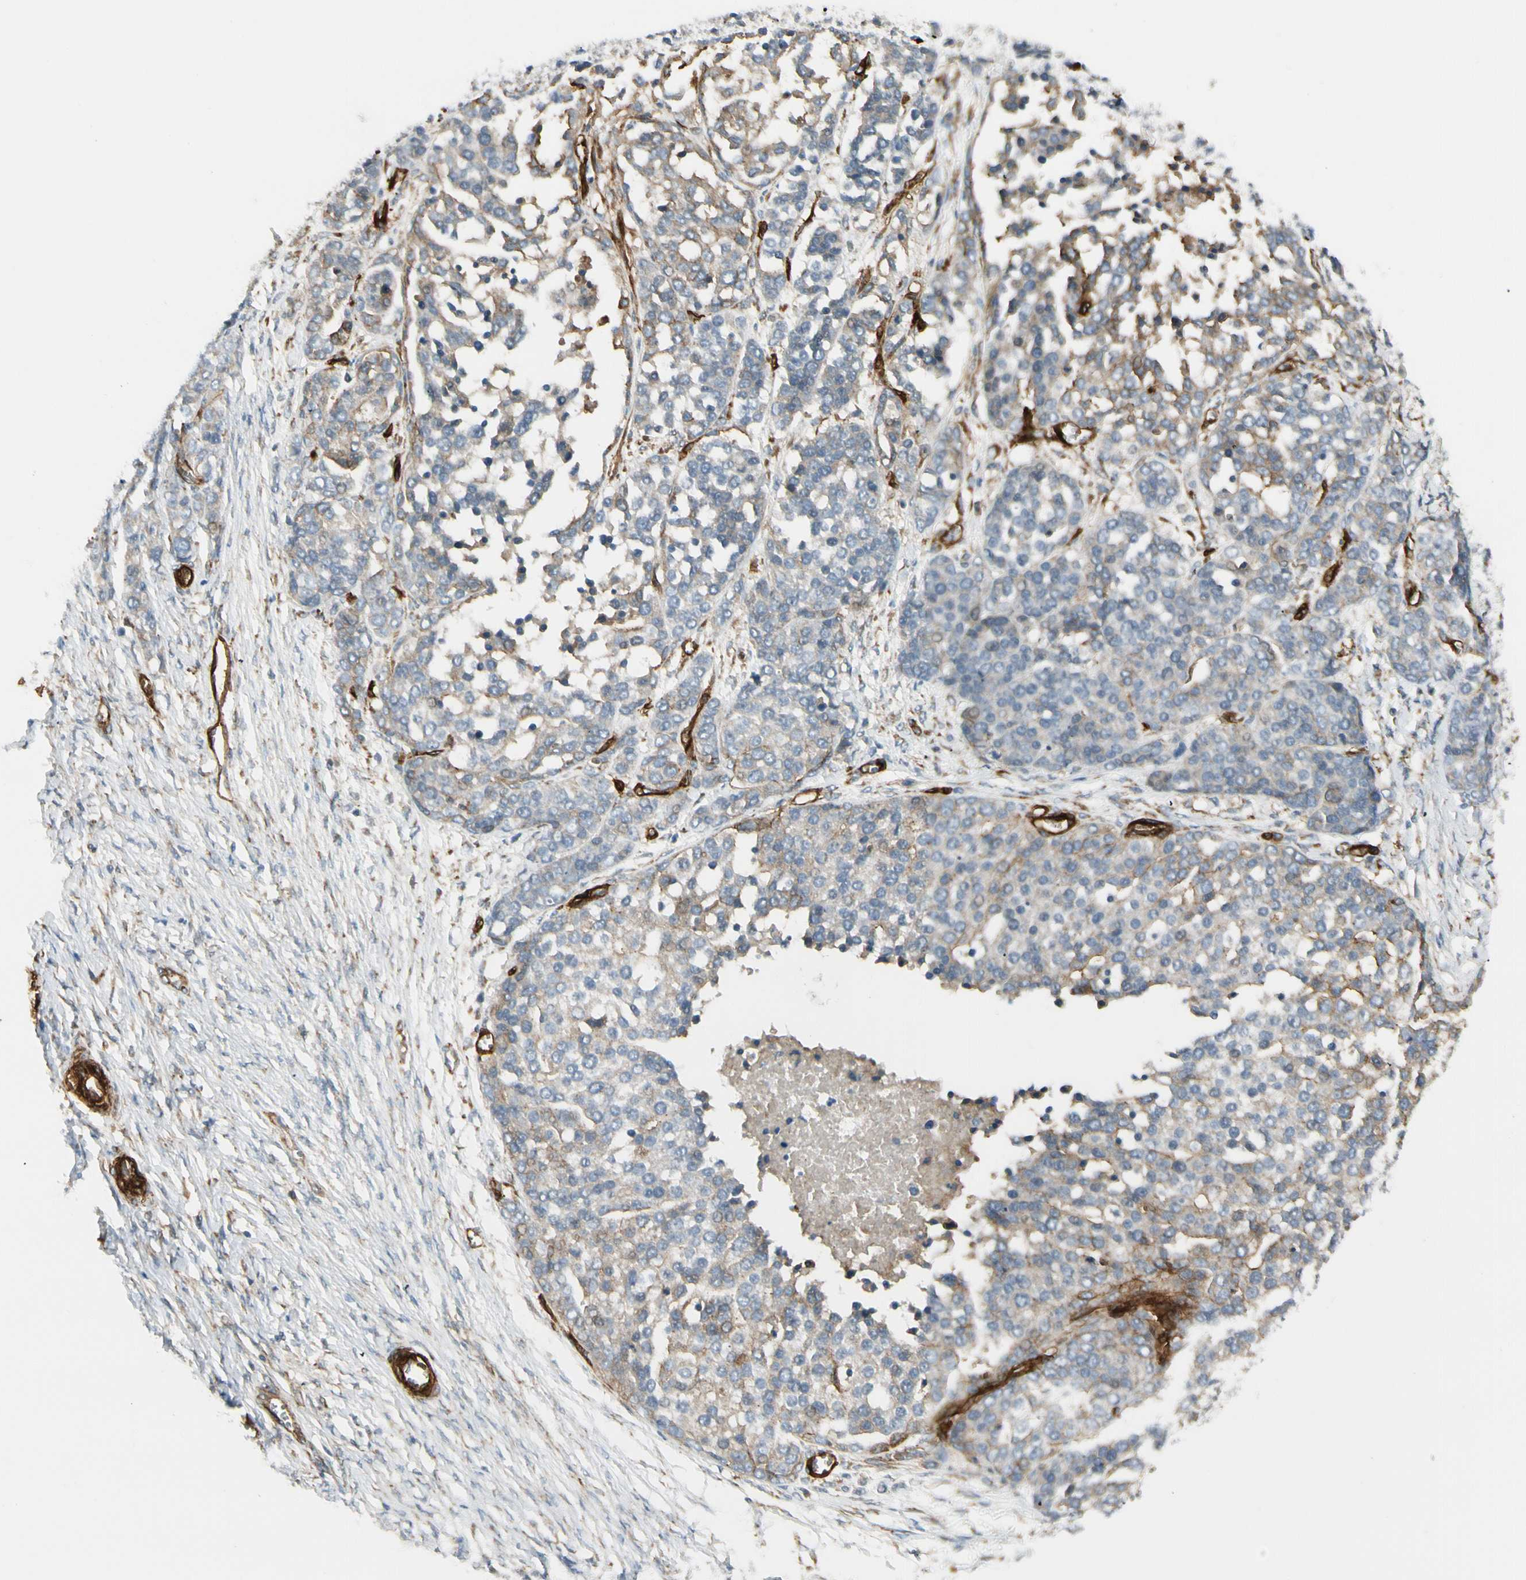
{"staining": {"intensity": "weak", "quantity": "<25%", "location": "cytoplasmic/membranous"}, "tissue": "ovarian cancer", "cell_type": "Tumor cells", "image_type": "cancer", "snomed": [{"axis": "morphology", "description": "Cystadenocarcinoma, serous, NOS"}, {"axis": "topography", "description": "Ovary"}], "caption": "This is an immunohistochemistry photomicrograph of human ovarian cancer. There is no expression in tumor cells.", "gene": "MCAM", "patient": {"sex": "female", "age": 44}}